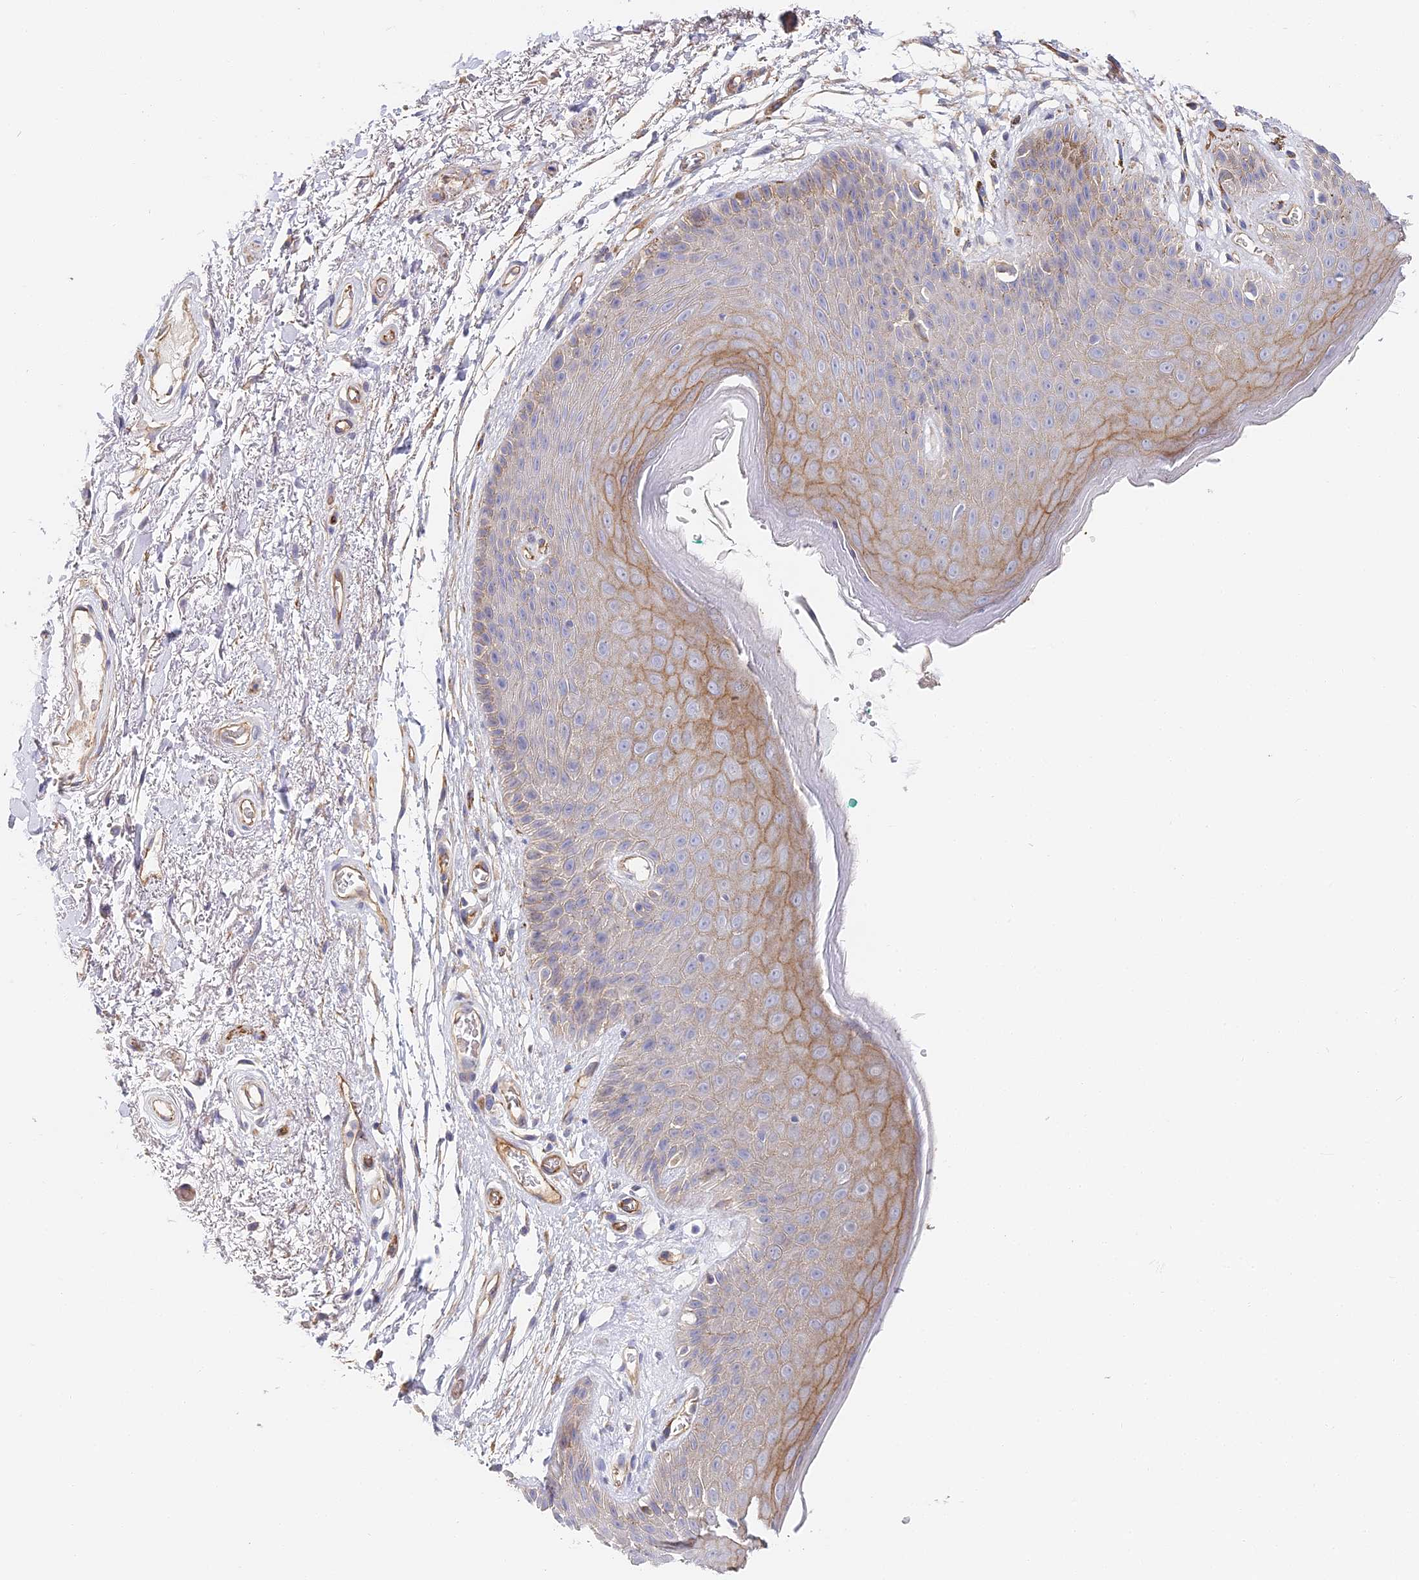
{"staining": {"intensity": "weak", "quantity": "25%-75%", "location": "cytoplasmic/membranous"}, "tissue": "skin", "cell_type": "Epidermal cells", "image_type": "normal", "snomed": [{"axis": "morphology", "description": "Normal tissue, NOS"}, {"axis": "topography", "description": "Anal"}], "caption": "The micrograph reveals immunohistochemical staining of benign skin. There is weak cytoplasmic/membranous positivity is identified in approximately 25%-75% of epidermal cells. The staining is performed using DAB brown chromogen to label protein expression. The nuclei are counter-stained blue using hematoxylin.", "gene": "CCDC30", "patient": {"sex": "male", "age": 74}}